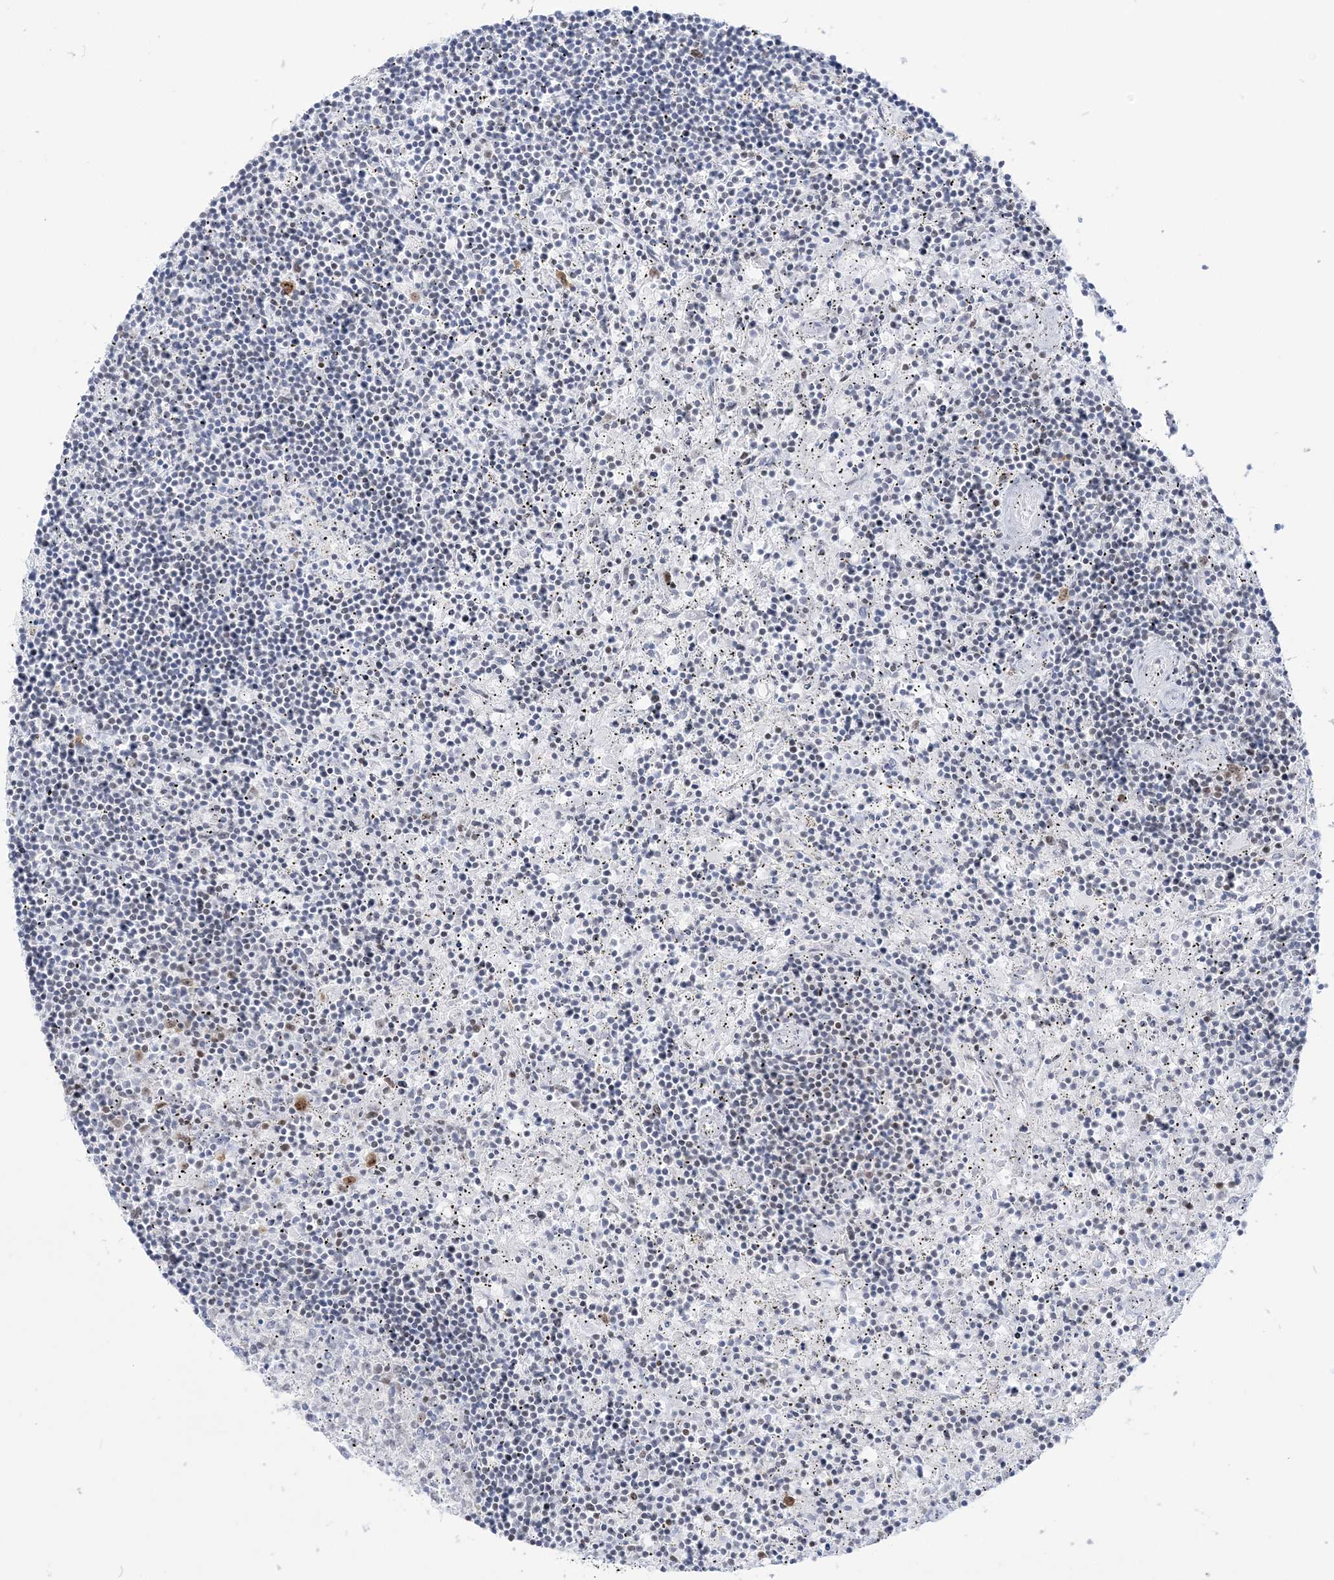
{"staining": {"intensity": "negative", "quantity": "none", "location": "none"}, "tissue": "lymphoma", "cell_type": "Tumor cells", "image_type": "cancer", "snomed": [{"axis": "morphology", "description": "Malignant lymphoma, non-Hodgkin's type, Low grade"}, {"axis": "topography", "description": "Spleen"}], "caption": "Histopathology image shows no protein expression in tumor cells of malignant lymphoma, non-Hodgkin's type (low-grade) tissue.", "gene": "DDX21", "patient": {"sex": "male", "age": 76}}